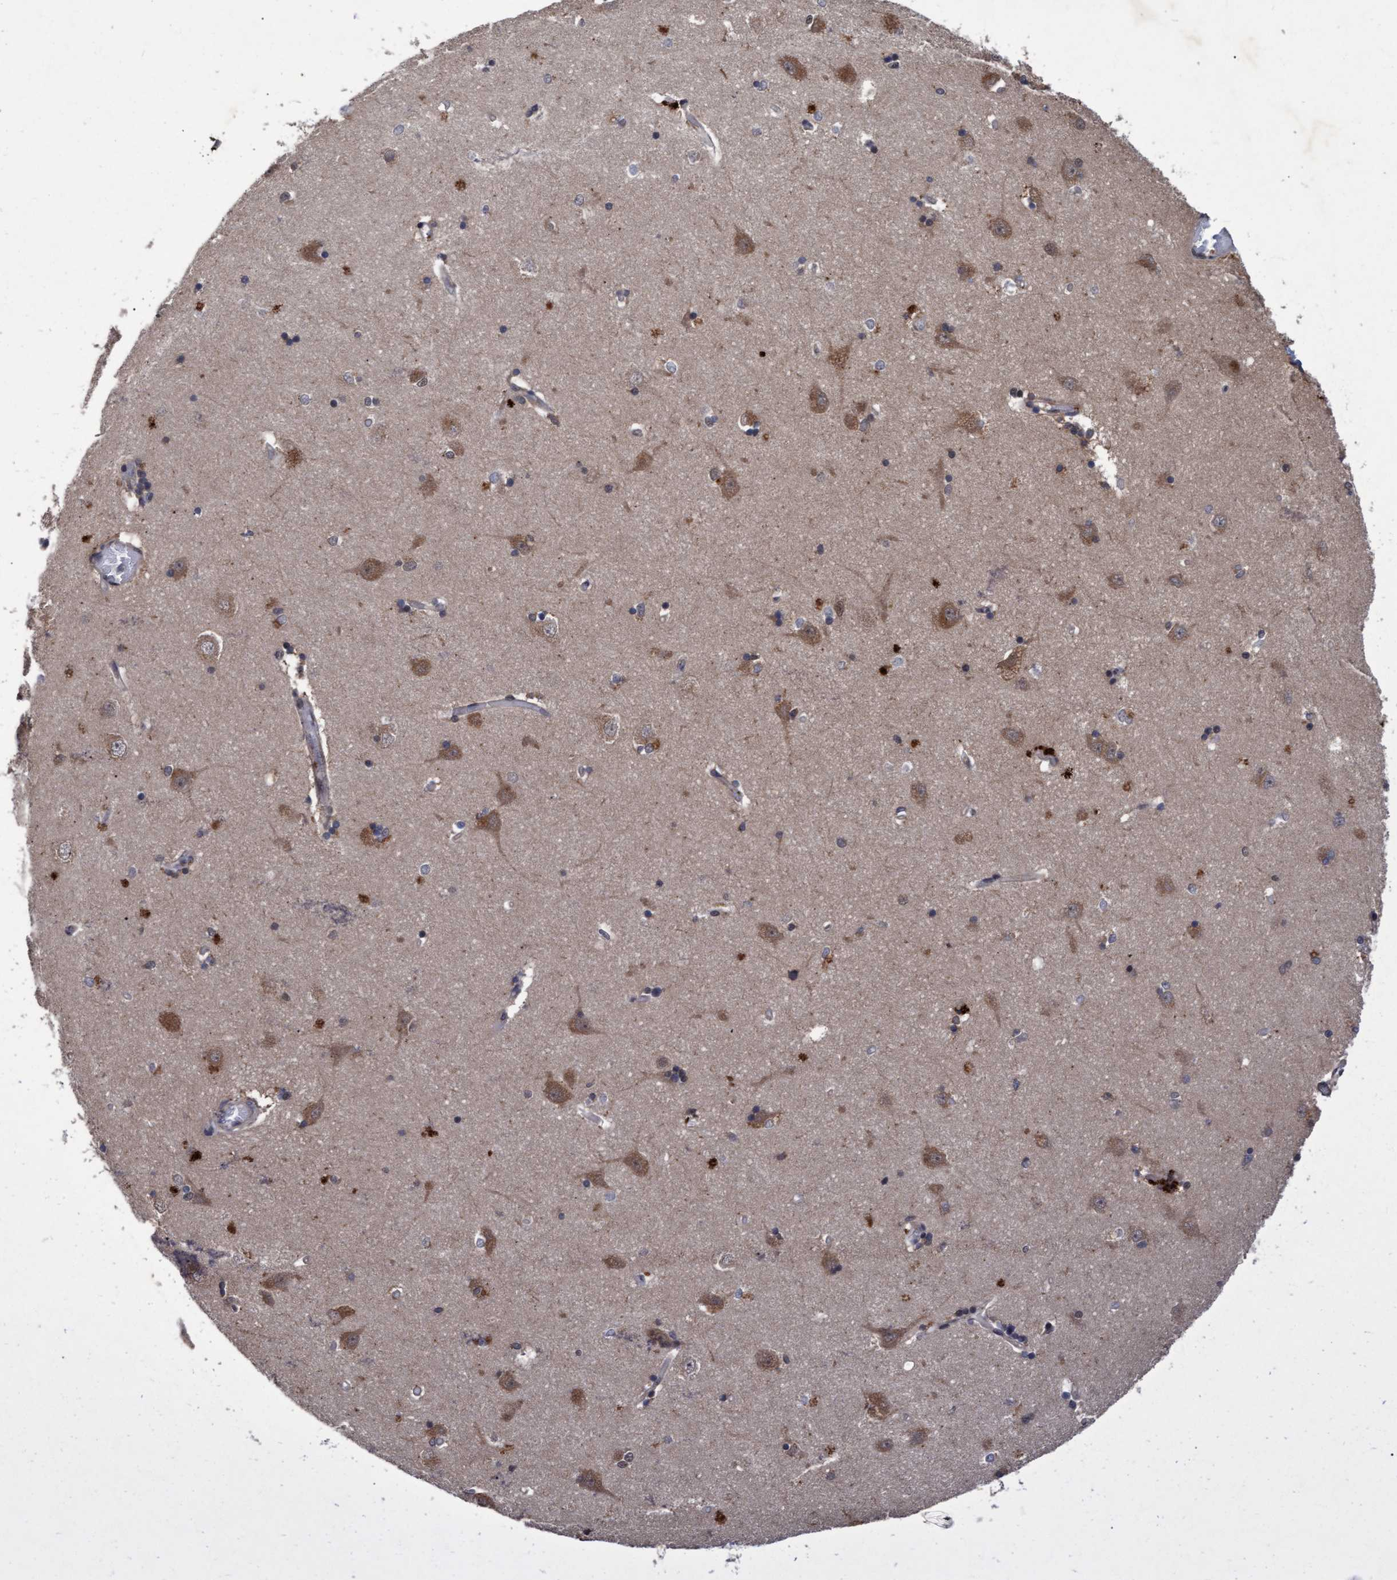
{"staining": {"intensity": "weak", "quantity": "25%-75%", "location": "cytoplasmic/membranous"}, "tissue": "hippocampus", "cell_type": "Glial cells", "image_type": "normal", "snomed": [{"axis": "morphology", "description": "Normal tissue, NOS"}, {"axis": "topography", "description": "Hippocampus"}], "caption": "A low amount of weak cytoplasmic/membranous staining is present in approximately 25%-75% of glial cells in benign hippocampus.", "gene": "PSMB6", "patient": {"sex": "male", "age": 45}}